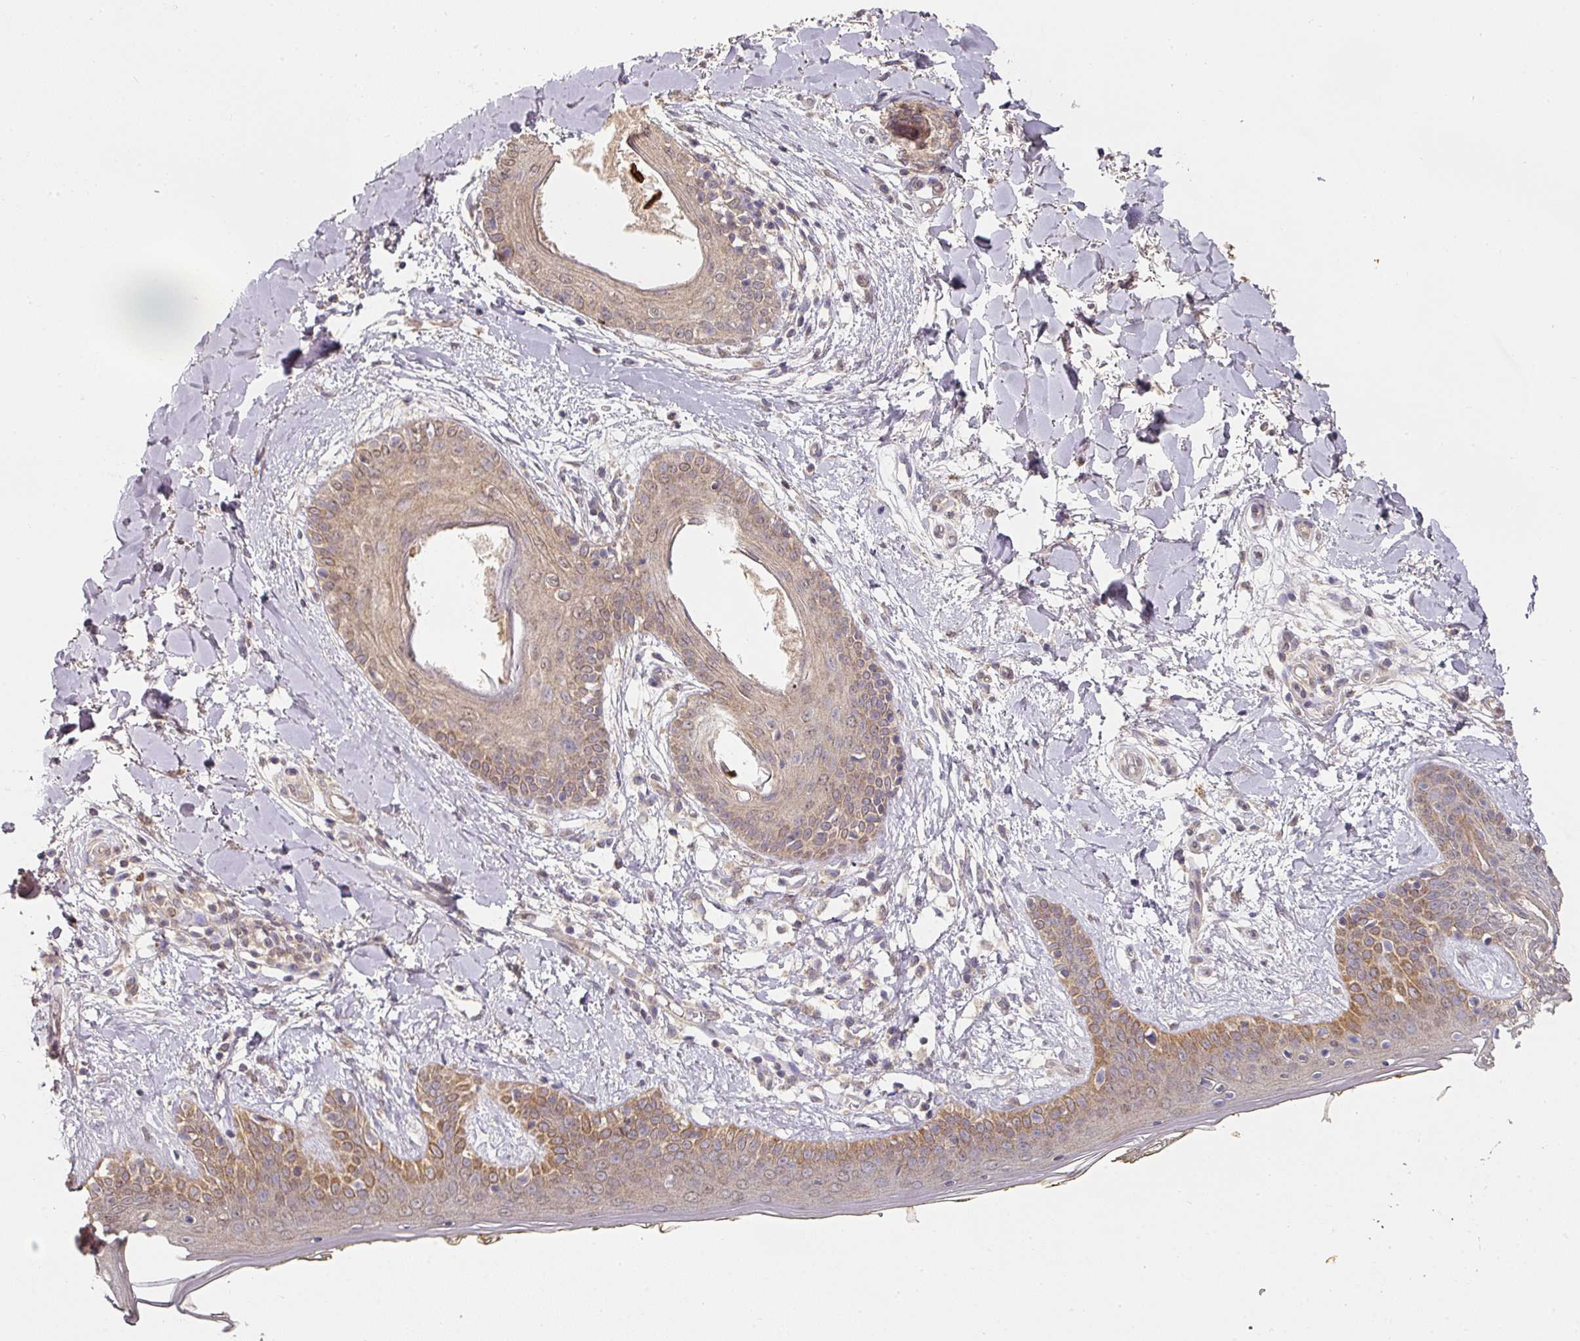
{"staining": {"intensity": "weak", "quantity": "25%-75%", "location": "cytoplasmic/membranous"}, "tissue": "skin", "cell_type": "Fibroblasts", "image_type": "normal", "snomed": [{"axis": "morphology", "description": "Normal tissue, NOS"}, {"axis": "topography", "description": "Skin"}], "caption": "Unremarkable skin displays weak cytoplasmic/membranous expression in about 25%-75% of fibroblasts The protein of interest is shown in brown color, while the nuclei are stained blue..", "gene": "EXTL3", "patient": {"sex": "female", "age": 34}}